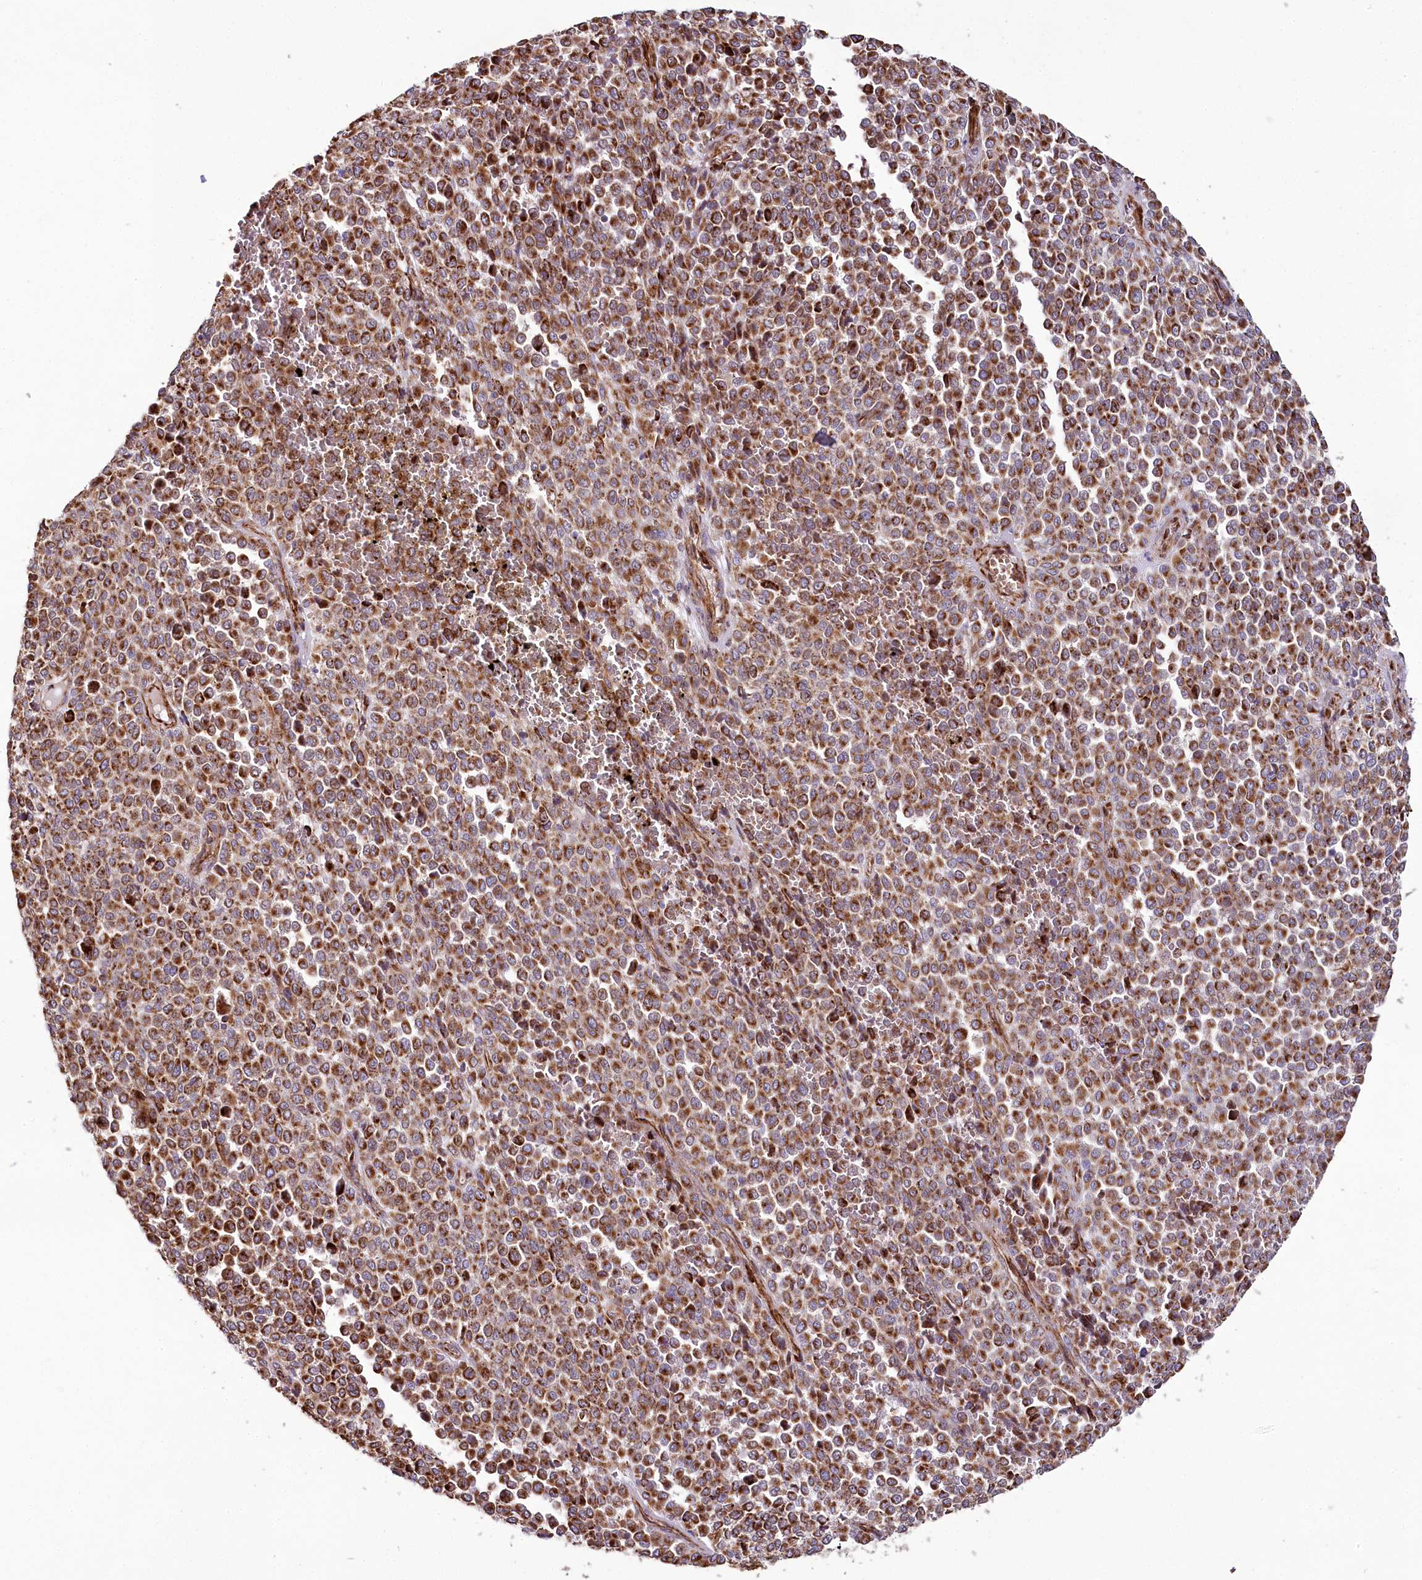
{"staining": {"intensity": "strong", "quantity": ">75%", "location": "cytoplasmic/membranous"}, "tissue": "melanoma", "cell_type": "Tumor cells", "image_type": "cancer", "snomed": [{"axis": "morphology", "description": "Malignant melanoma, Metastatic site"}, {"axis": "topography", "description": "Pancreas"}], "caption": "Immunohistochemical staining of melanoma displays strong cytoplasmic/membranous protein positivity in about >75% of tumor cells. Nuclei are stained in blue.", "gene": "THUMPD3", "patient": {"sex": "female", "age": 30}}